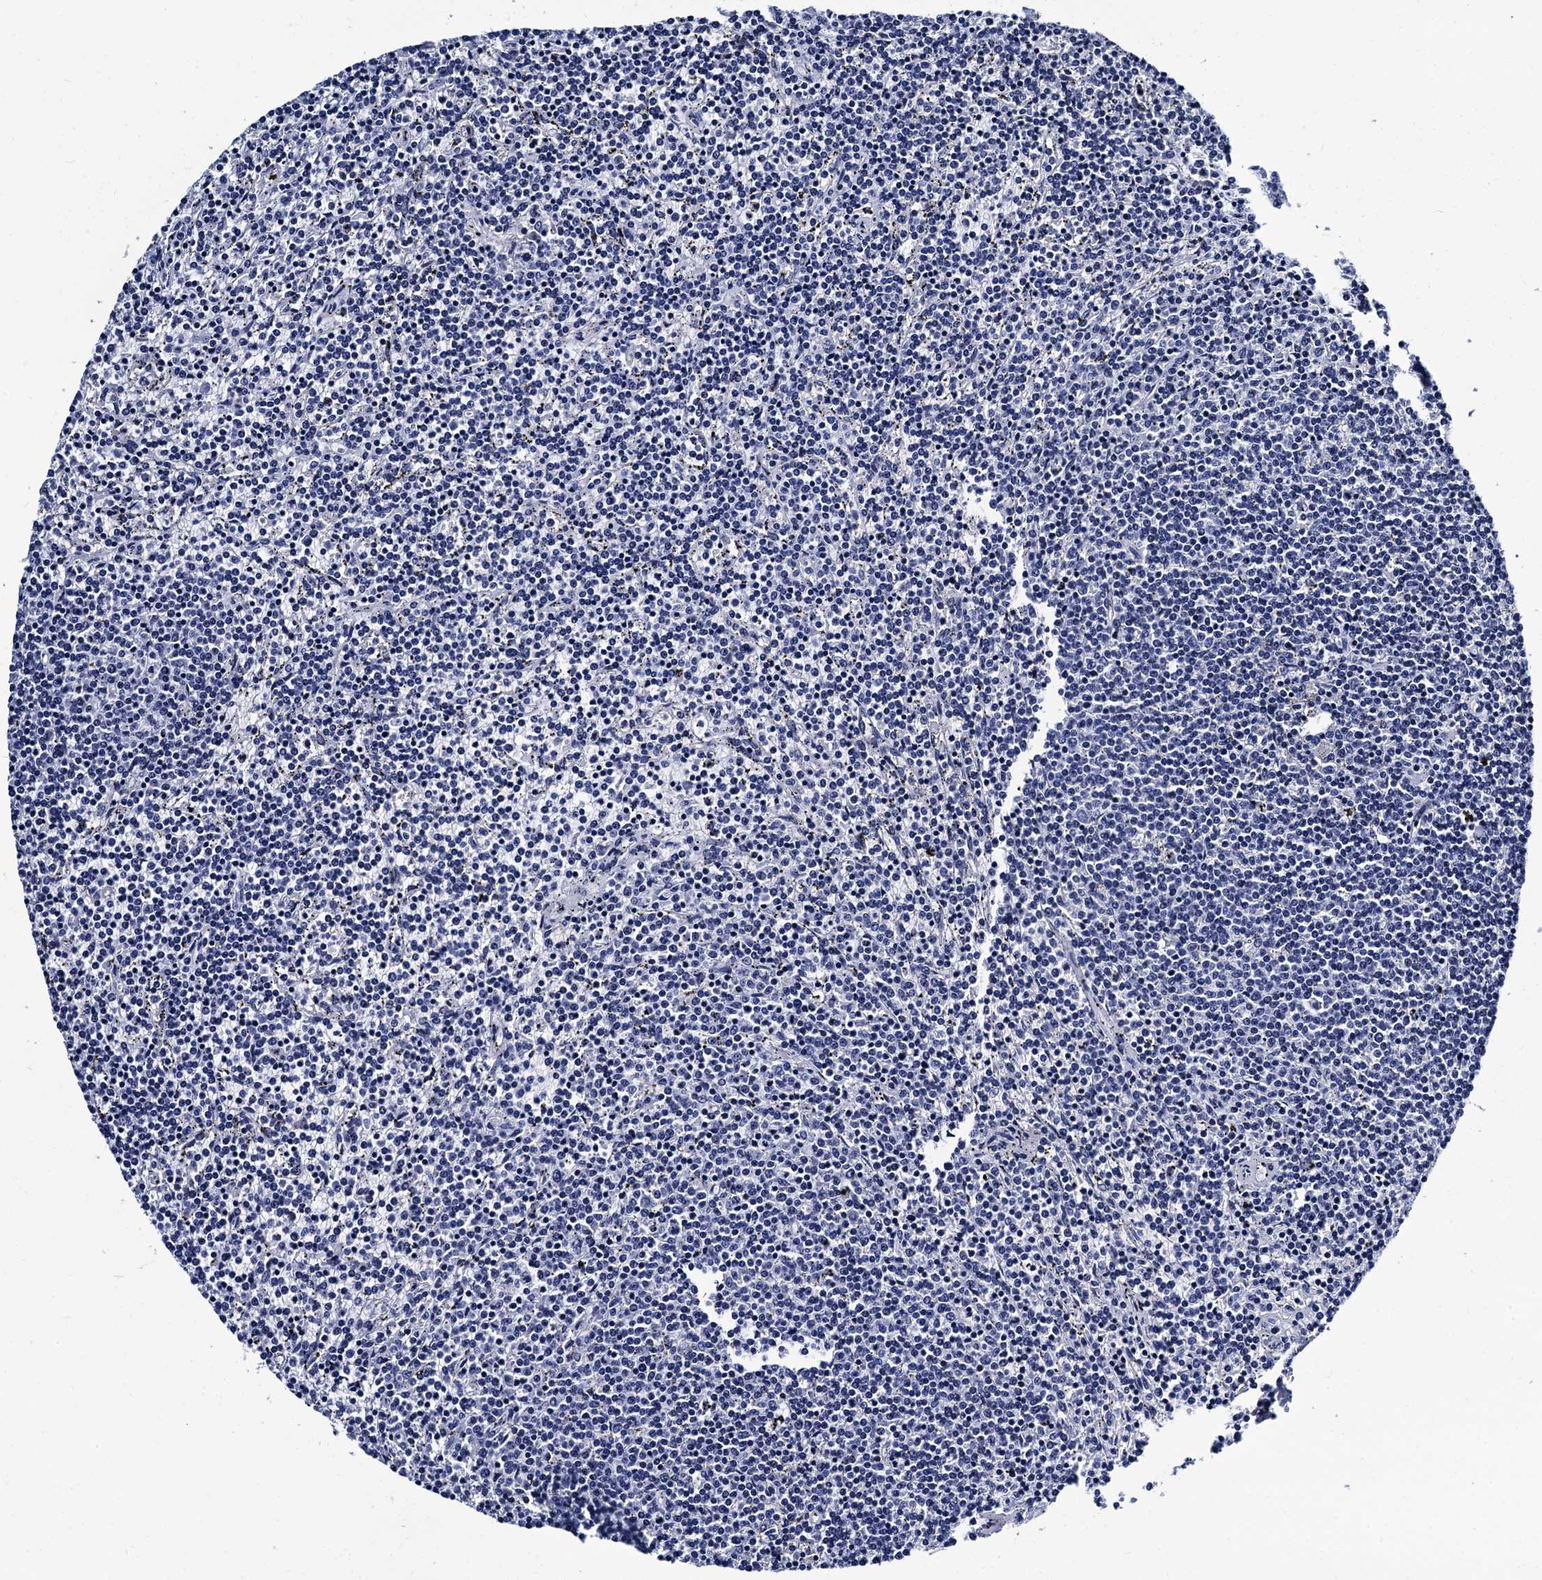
{"staining": {"intensity": "negative", "quantity": "none", "location": "none"}, "tissue": "lymphoma", "cell_type": "Tumor cells", "image_type": "cancer", "snomed": [{"axis": "morphology", "description": "Malignant lymphoma, non-Hodgkin's type, Low grade"}, {"axis": "topography", "description": "Spleen"}], "caption": "IHC micrograph of human lymphoma stained for a protein (brown), which displays no expression in tumor cells.", "gene": "LRRC30", "patient": {"sex": "female", "age": 50}}